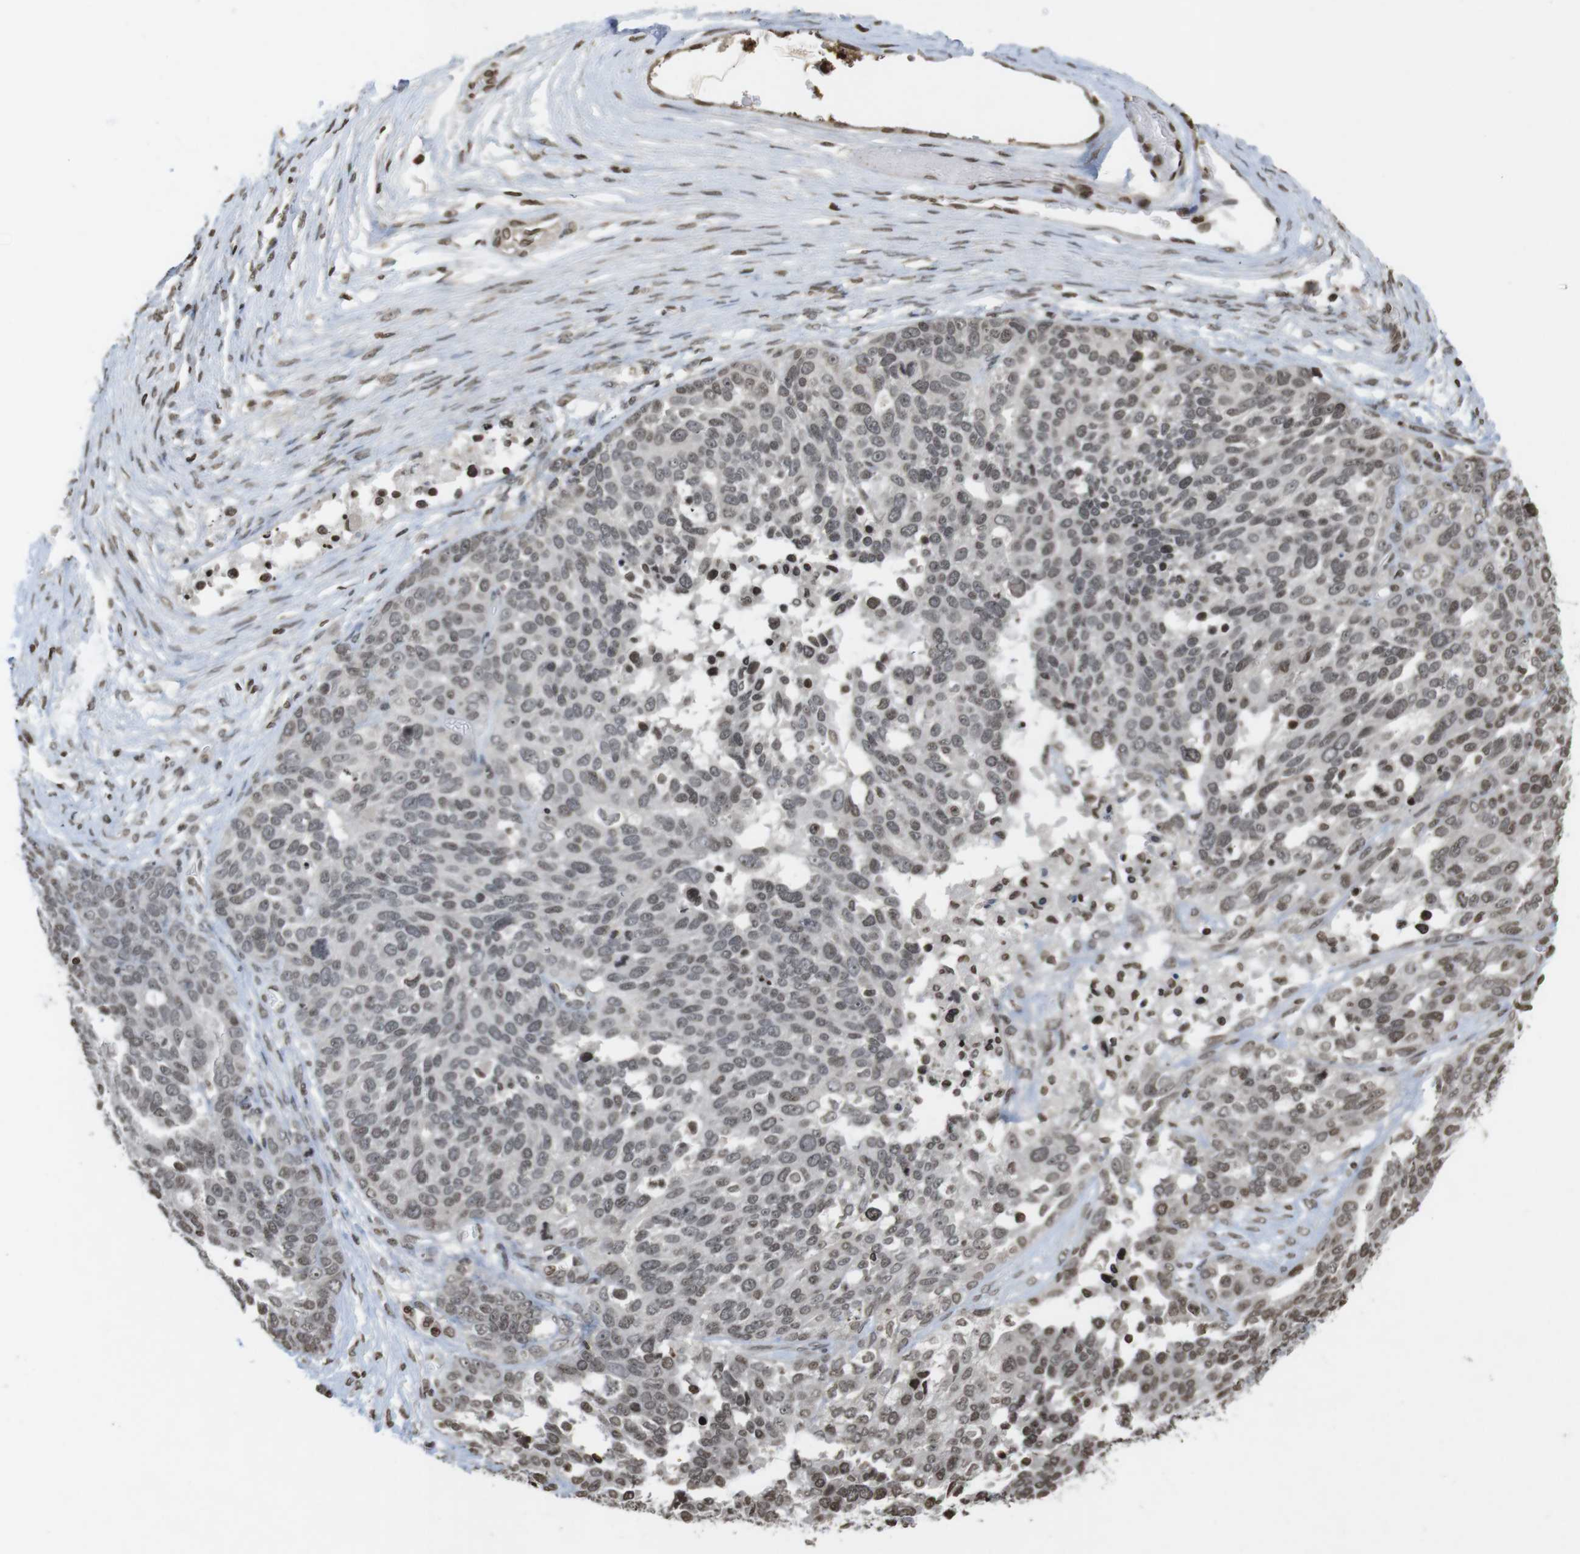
{"staining": {"intensity": "weak", "quantity": "<25%", "location": "nuclear"}, "tissue": "ovarian cancer", "cell_type": "Tumor cells", "image_type": "cancer", "snomed": [{"axis": "morphology", "description": "Cystadenocarcinoma, serous, NOS"}, {"axis": "topography", "description": "Ovary"}], "caption": "This is an immunohistochemistry image of human ovarian cancer. There is no staining in tumor cells.", "gene": "FOXA3", "patient": {"sex": "female", "age": 44}}